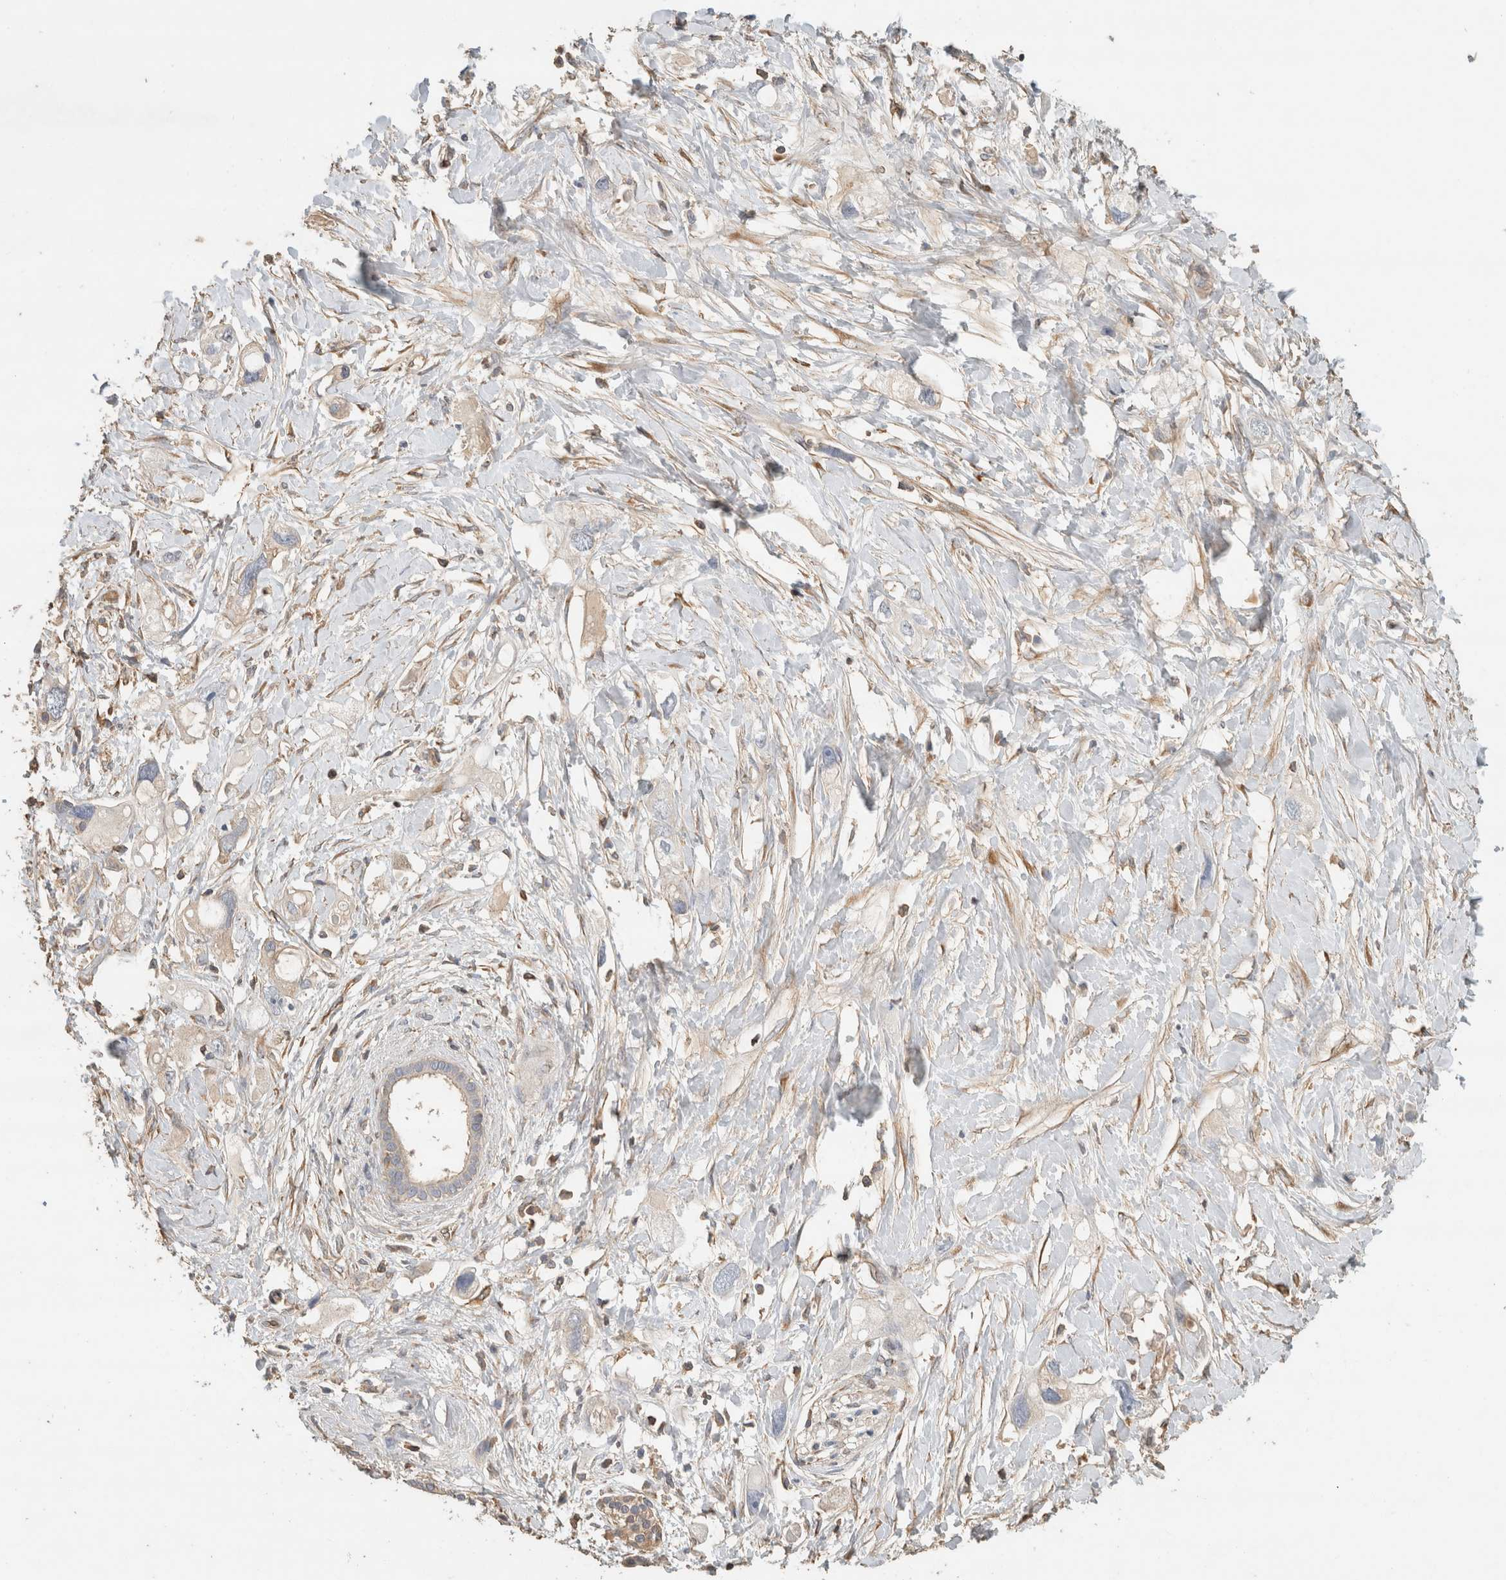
{"staining": {"intensity": "negative", "quantity": "none", "location": "none"}, "tissue": "pancreatic cancer", "cell_type": "Tumor cells", "image_type": "cancer", "snomed": [{"axis": "morphology", "description": "Adenocarcinoma, NOS"}, {"axis": "topography", "description": "Pancreas"}], "caption": "High magnification brightfield microscopy of adenocarcinoma (pancreatic) stained with DAB (3,3'-diaminobenzidine) (brown) and counterstained with hematoxylin (blue): tumor cells show no significant positivity.", "gene": "EIF4G3", "patient": {"sex": "female", "age": 56}}